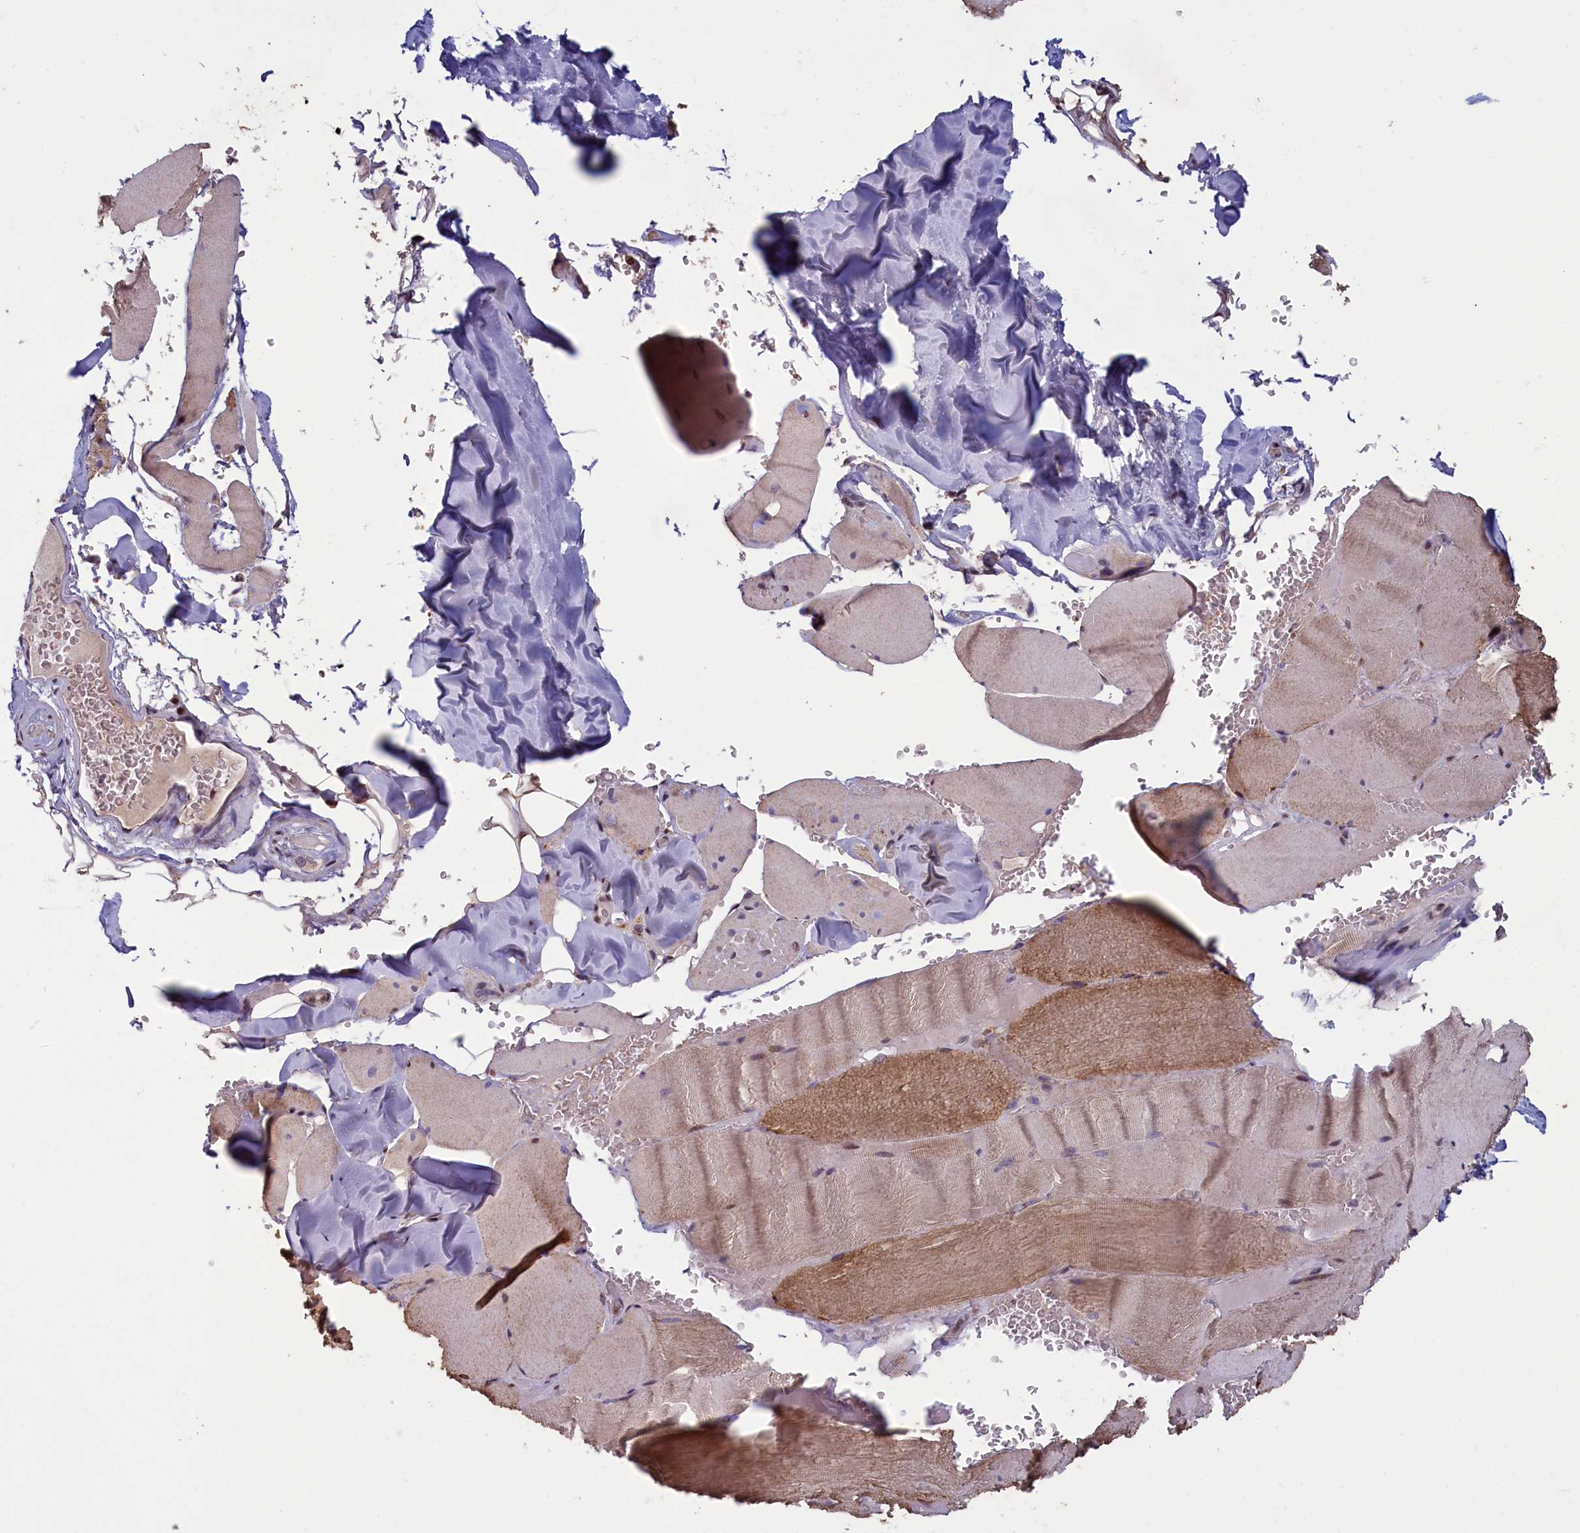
{"staining": {"intensity": "moderate", "quantity": "25%-75%", "location": "cytoplasmic/membranous"}, "tissue": "skeletal muscle", "cell_type": "Myocytes", "image_type": "normal", "snomed": [{"axis": "morphology", "description": "Normal tissue, NOS"}, {"axis": "topography", "description": "Skeletal muscle"}, {"axis": "topography", "description": "Head-Neck"}], "caption": "A brown stain highlights moderate cytoplasmic/membranous expression of a protein in myocytes of normal human skeletal muscle. The staining was performed using DAB (3,3'-diaminobenzidine), with brown indicating positive protein expression. Nuclei are stained blue with hematoxylin.", "gene": "NUBP1", "patient": {"sex": "male", "age": 66}}